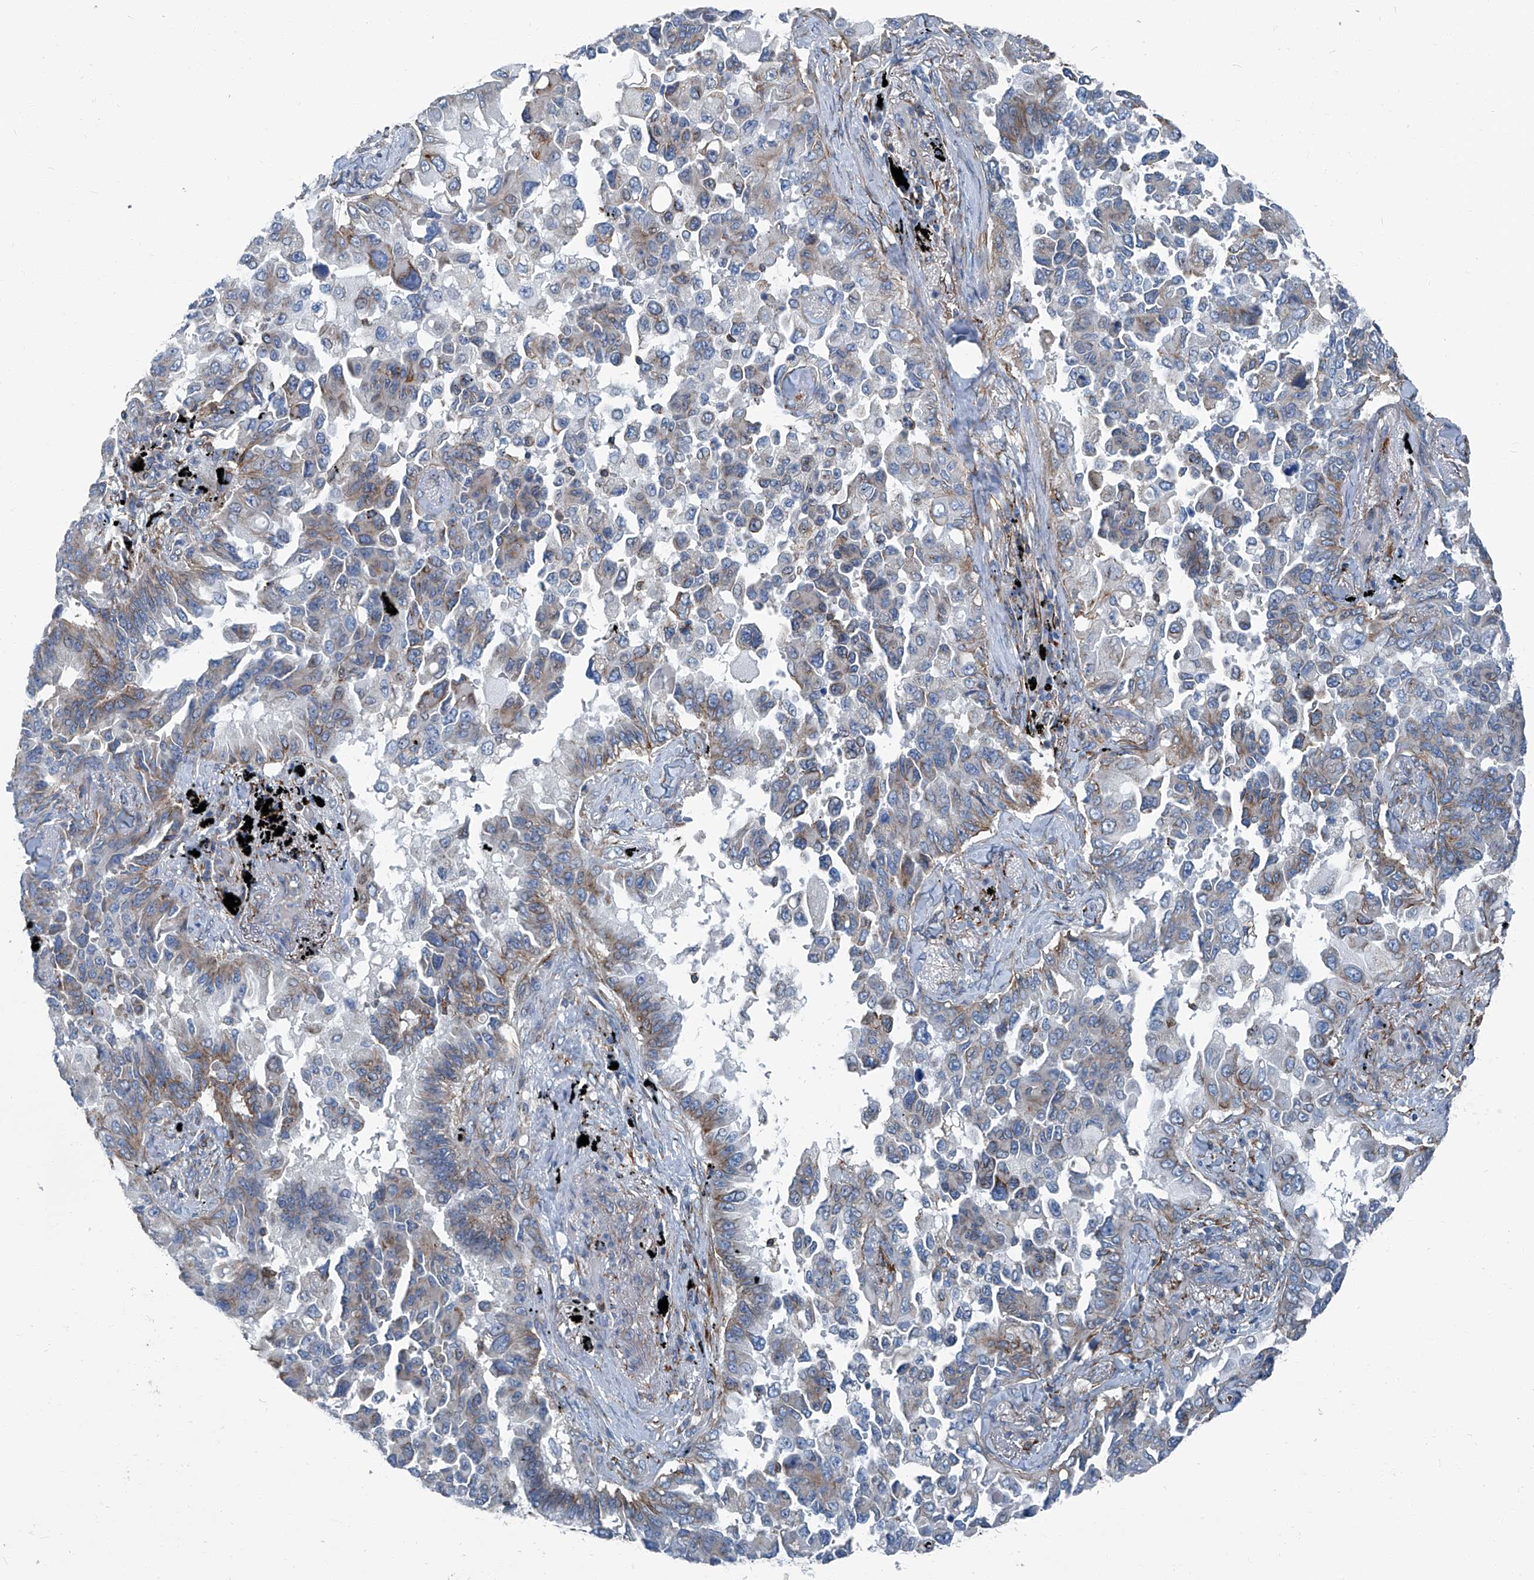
{"staining": {"intensity": "negative", "quantity": "none", "location": "none"}, "tissue": "lung cancer", "cell_type": "Tumor cells", "image_type": "cancer", "snomed": [{"axis": "morphology", "description": "Adenocarcinoma, NOS"}, {"axis": "topography", "description": "Lung"}], "caption": "High magnification brightfield microscopy of lung adenocarcinoma stained with DAB (brown) and counterstained with hematoxylin (blue): tumor cells show no significant positivity.", "gene": "SEPTIN7", "patient": {"sex": "female", "age": 67}}